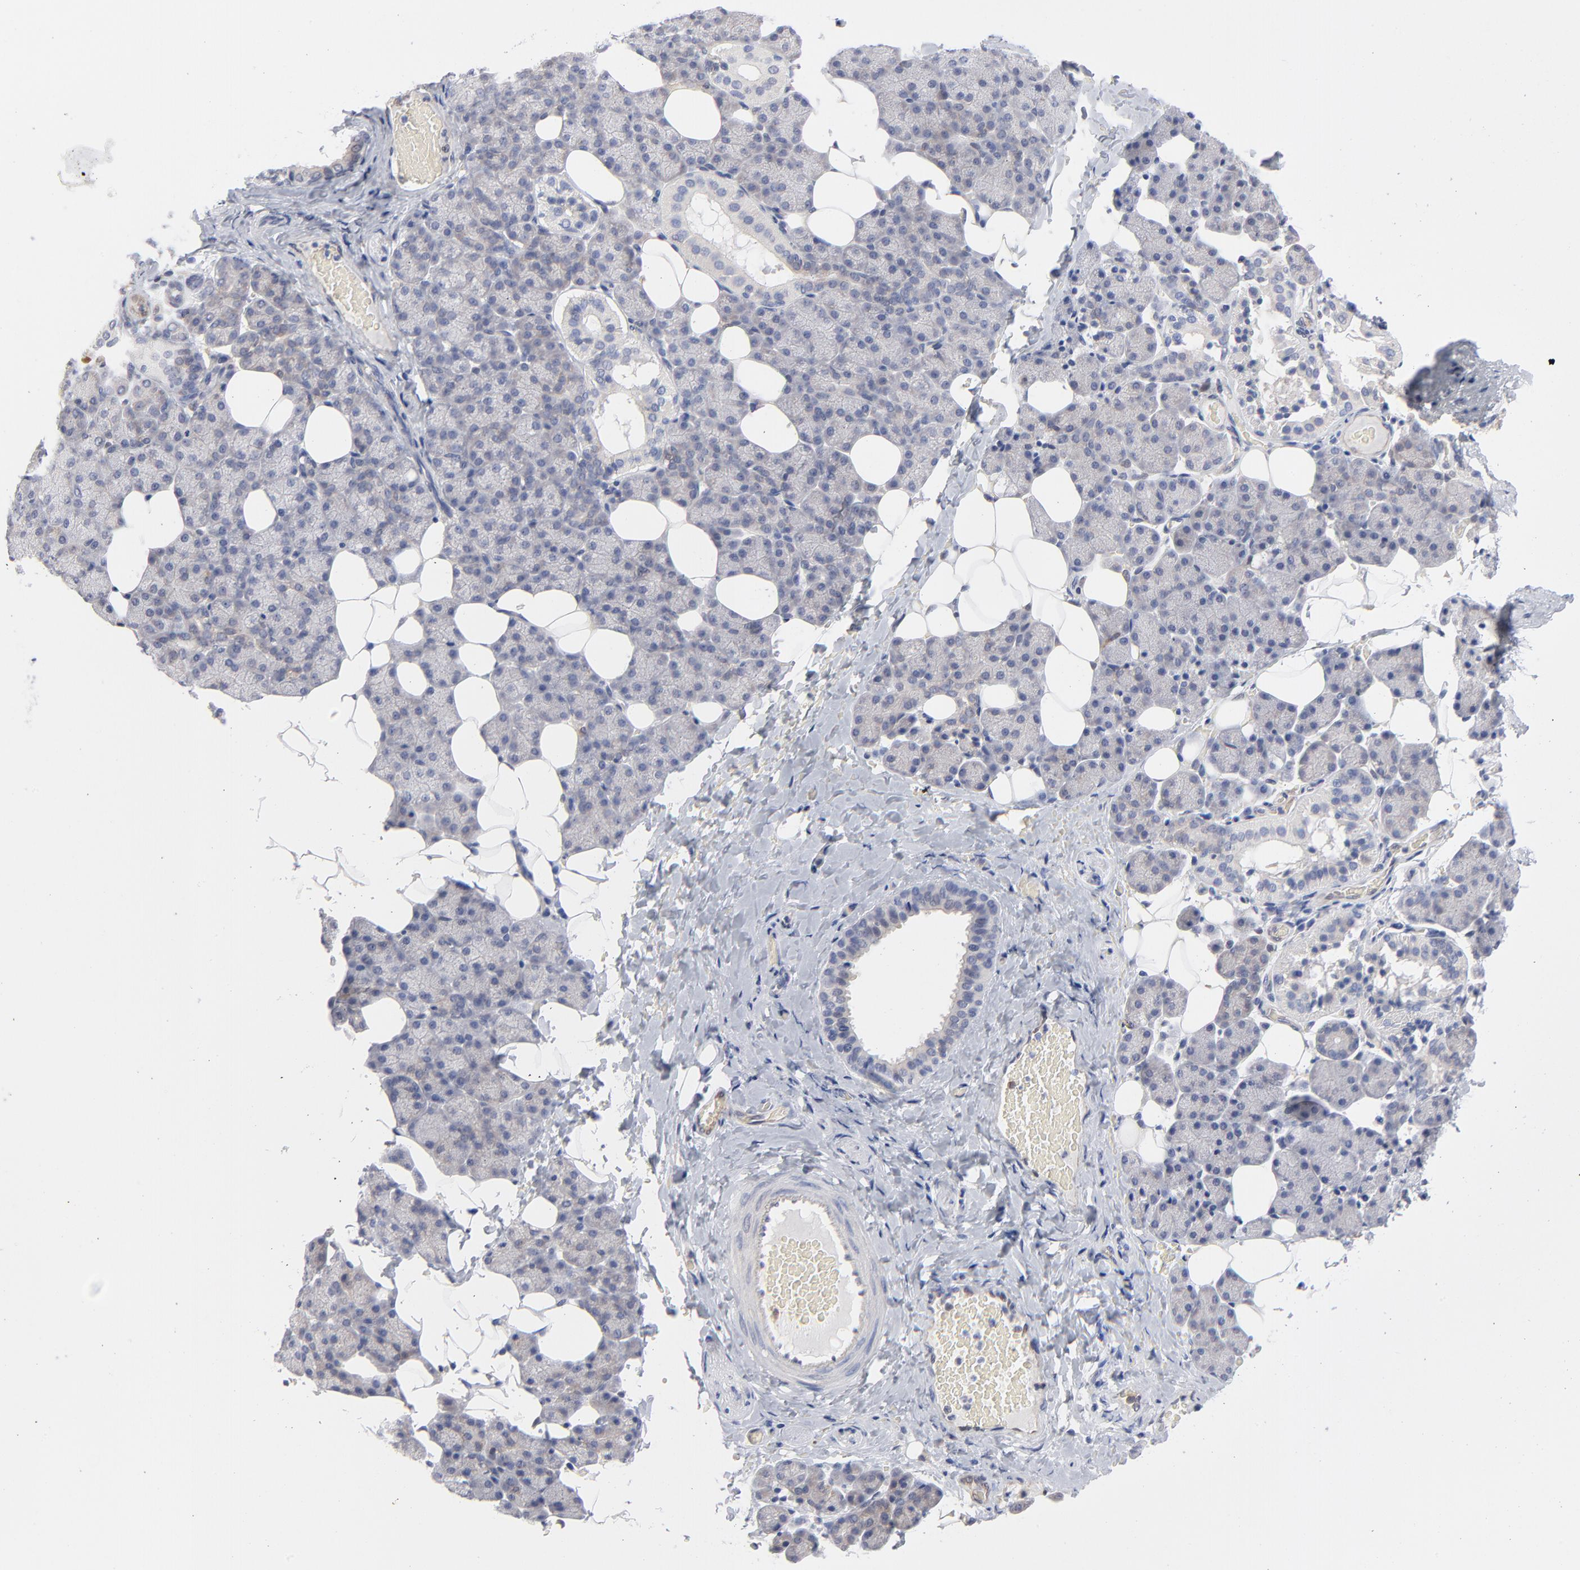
{"staining": {"intensity": "weak", "quantity": ">75%", "location": "cytoplasmic/membranous"}, "tissue": "salivary gland", "cell_type": "Glandular cells", "image_type": "normal", "snomed": [{"axis": "morphology", "description": "Normal tissue, NOS"}, {"axis": "topography", "description": "Lymph node"}, {"axis": "topography", "description": "Salivary gland"}], "caption": "Protein staining demonstrates weak cytoplasmic/membranous staining in approximately >75% of glandular cells in benign salivary gland. (DAB (3,3'-diaminobenzidine) IHC, brown staining for protein, blue staining for nuclei).", "gene": "ARRB1", "patient": {"sex": "male", "age": 8}}